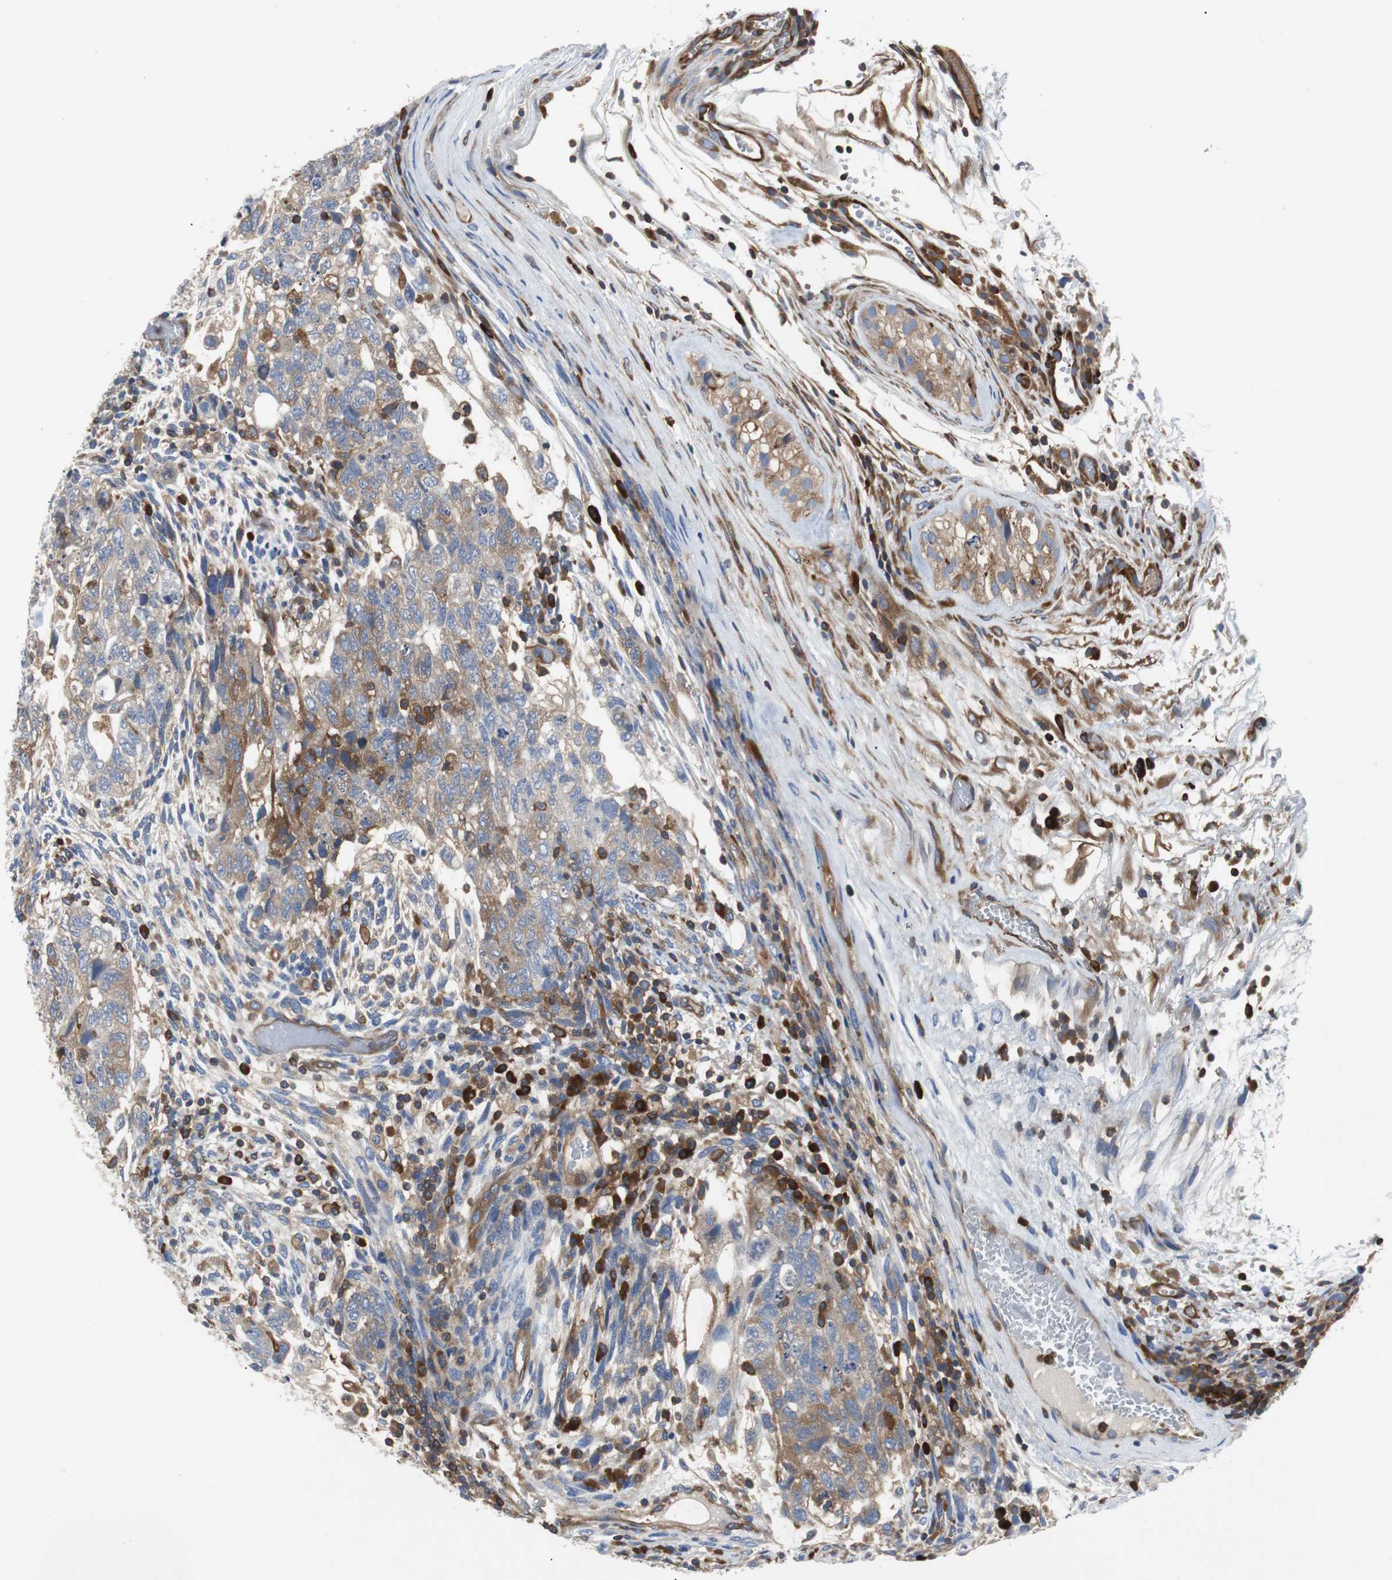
{"staining": {"intensity": "moderate", "quantity": "25%-75%", "location": "cytoplasmic/membranous"}, "tissue": "testis cancer", "cell_type": "Tumor cells", "image_type": "cancer", "snomed": [{"axis": "morphology", "description": "Normal tissue, NOS"}, {"axis": "morphology", "description": "Carcinoma, Embryonal, NOS"}, {"axis": "topography", "description": "Testis"}], "caption": "An IHC histopathology image of neoplastic tissue is shown. Protein staining in brown highlights moderate cytoplasmic/membranous positivity in testis cancer within tumor cells.", "gene": "GYS1", "patient": {"sex": "male", "age": 36}}